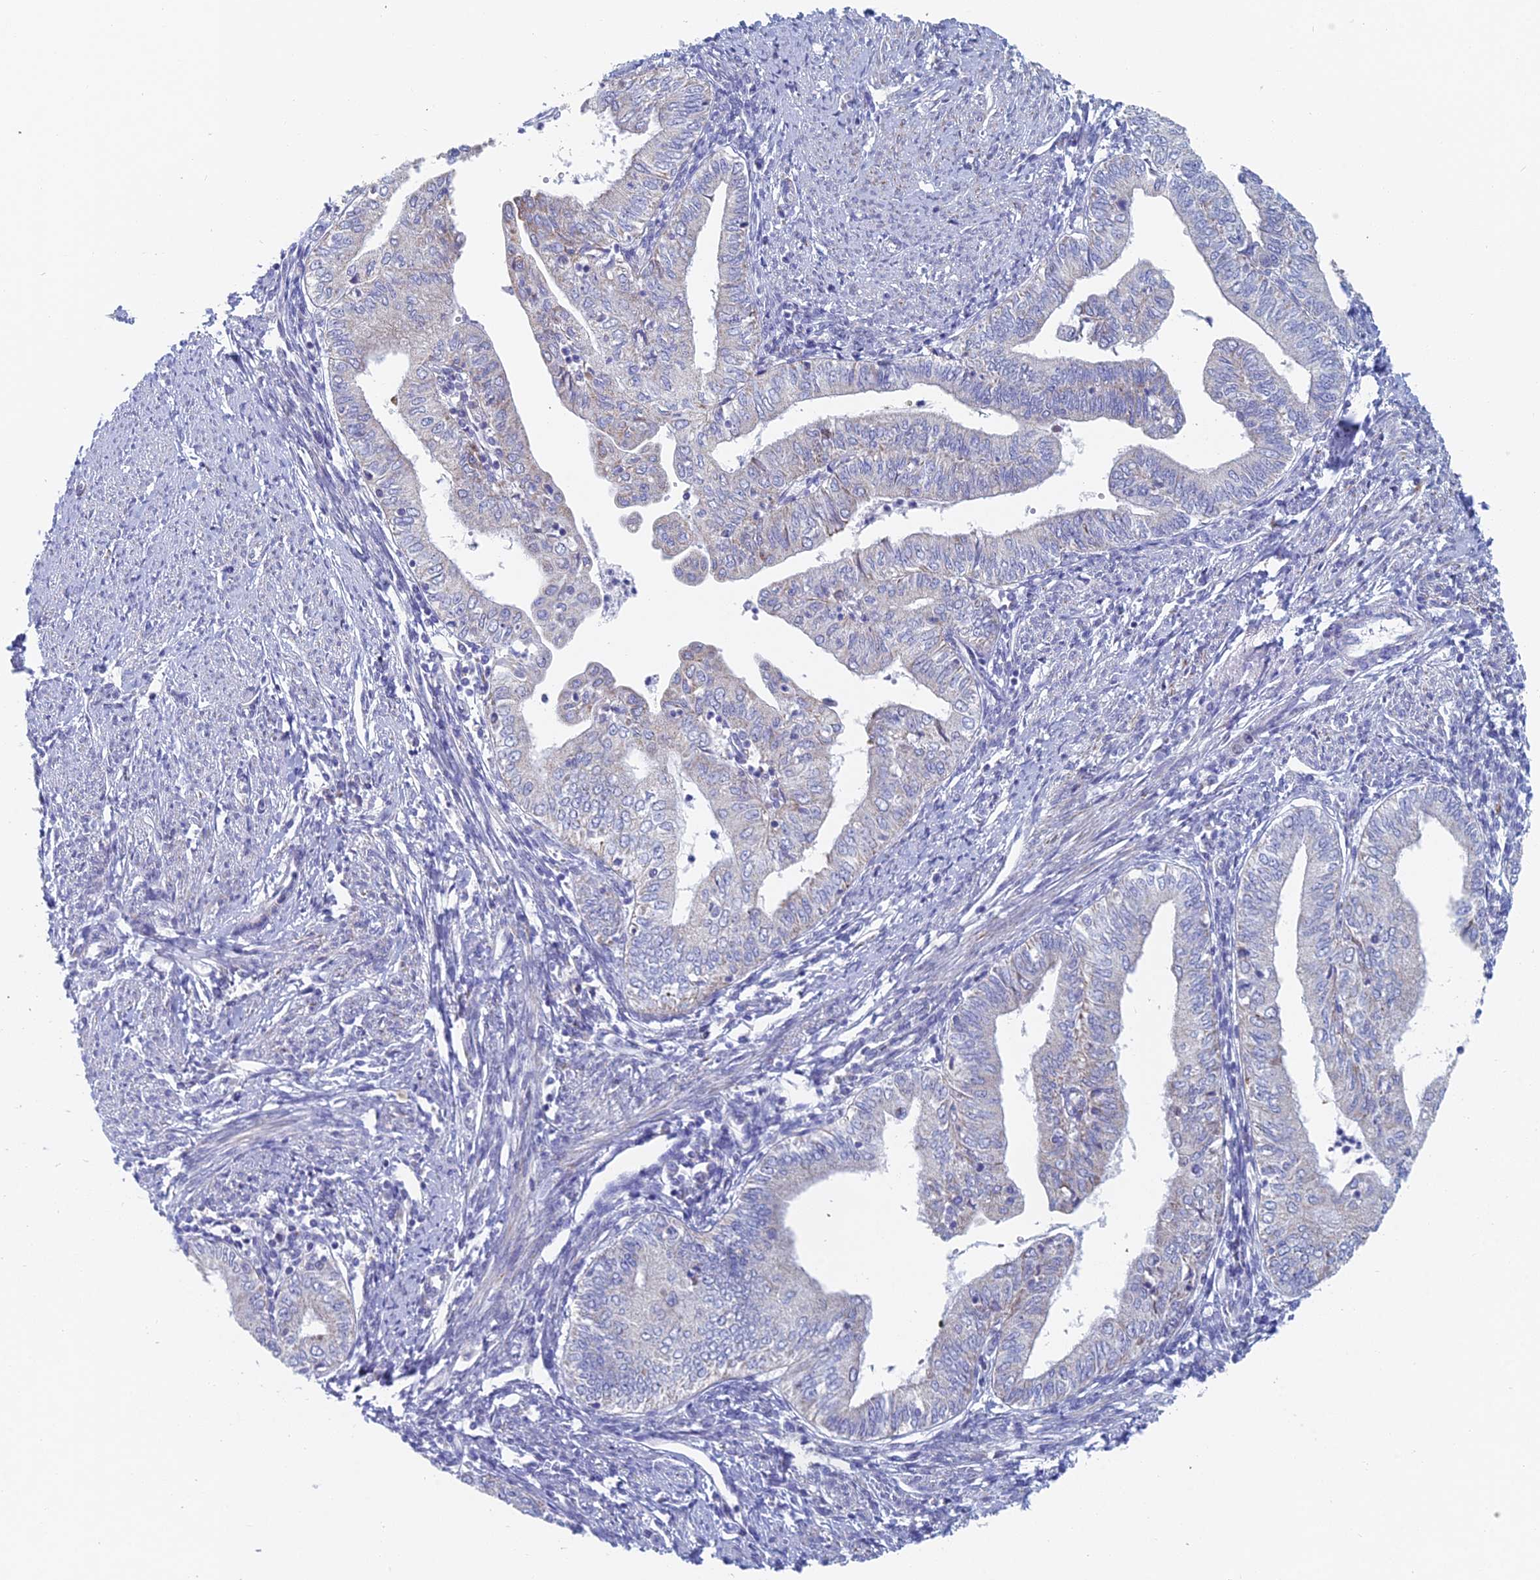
{"staining": {"intensity": "negative", "quantity": "none", "location": "none"}, "tissue": "endometrial cancer", "cell_type": "Tumor cells", "image_type": "cancer", "snomed": [{"axis": "morphology", "description": "Adenocarcinoma, NOS"}, {"axis": "topography", "description": "Endometrium"}], "caption": "This is an immunohistochemistry photomicrograph of human adenocarcinoma (endometrial). There is no positivity in tumor cells.", "gene": "ACSM1", "patient": {"sex": "female", "age": 66}}